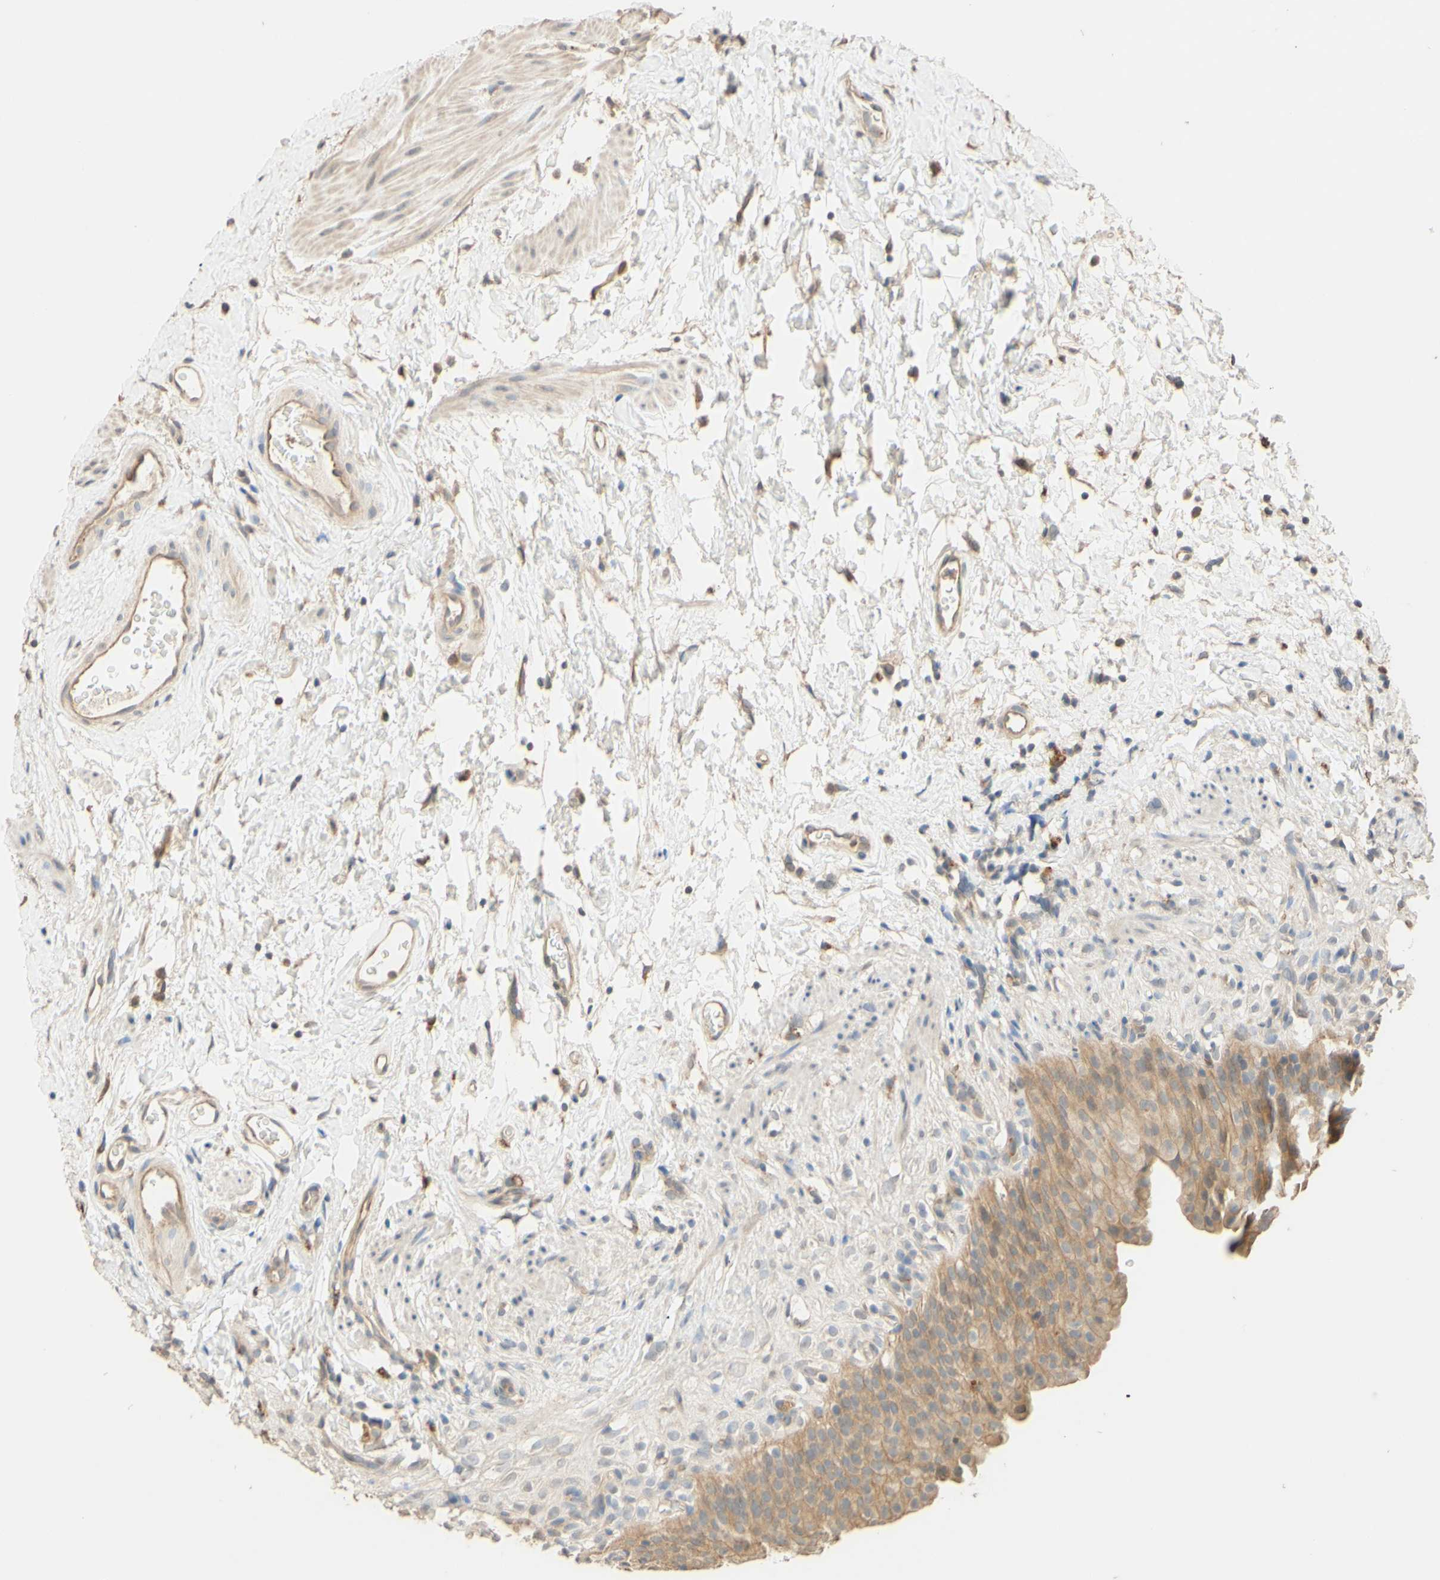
{"staining": {"intensity": "moderate", "quantity": ">75%", "location": "cytoplasmic/membranous"}, "tissue": "urinary bladder", "cell_type": "Urothelial cells", "image_type": "normal", "snomed": [{"axis": "morphology", "description": "Normal tissue, NOS"}, {"axis": "topography", "description": "Urinary bladder"}], "caption": "The micrograph shows immunohistochemical staining of benign urinary bladder. There is moderate cytoplasmic/membranous positivity is seen in about >75% of urothelial cells.", "gene": "SMIM19", "patient": {"sex": "female", "age": 79}}